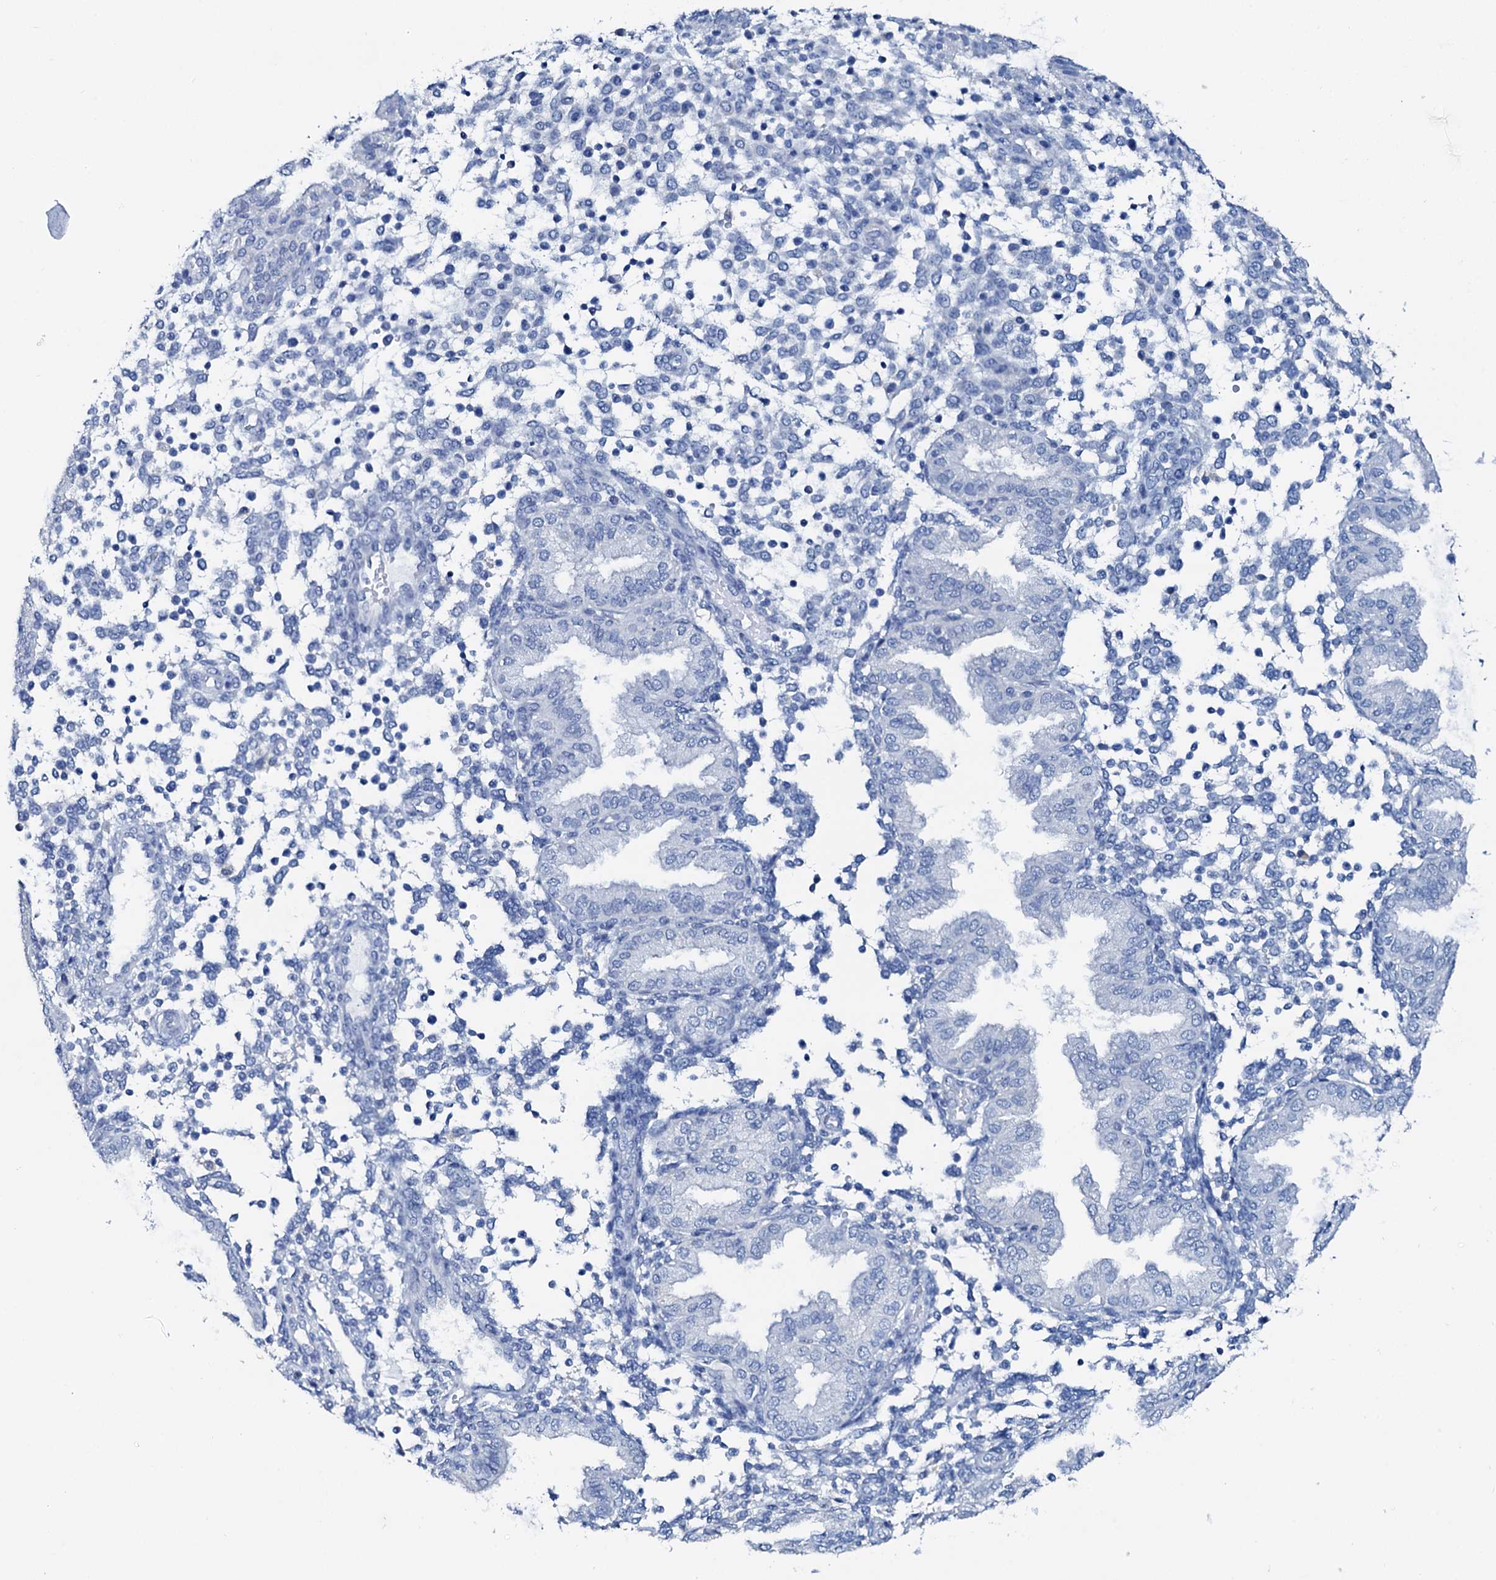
{"staining": {"intensity": "negative", "quantity": "none", "location": "none"}, "tissue": "endometrium", "cell_type": "Cells in endometrial stroma", "image_type": "normal", "snomed": [{"axis": "morphology", "description": "Normal tissue, NOS"}, {"axis": "topography", "description": "Endometrium"}], "caption": "High magnification brightfield microscopy of unremarkable endometrium stained with DAB (brown) and counterstained with hematoxylin (blue): cells in endometrial stroma show no significant positivity. Nuclei are stained in blue.", "gene": "AMER2", "patient": {"sex": "female", "age": 53}}